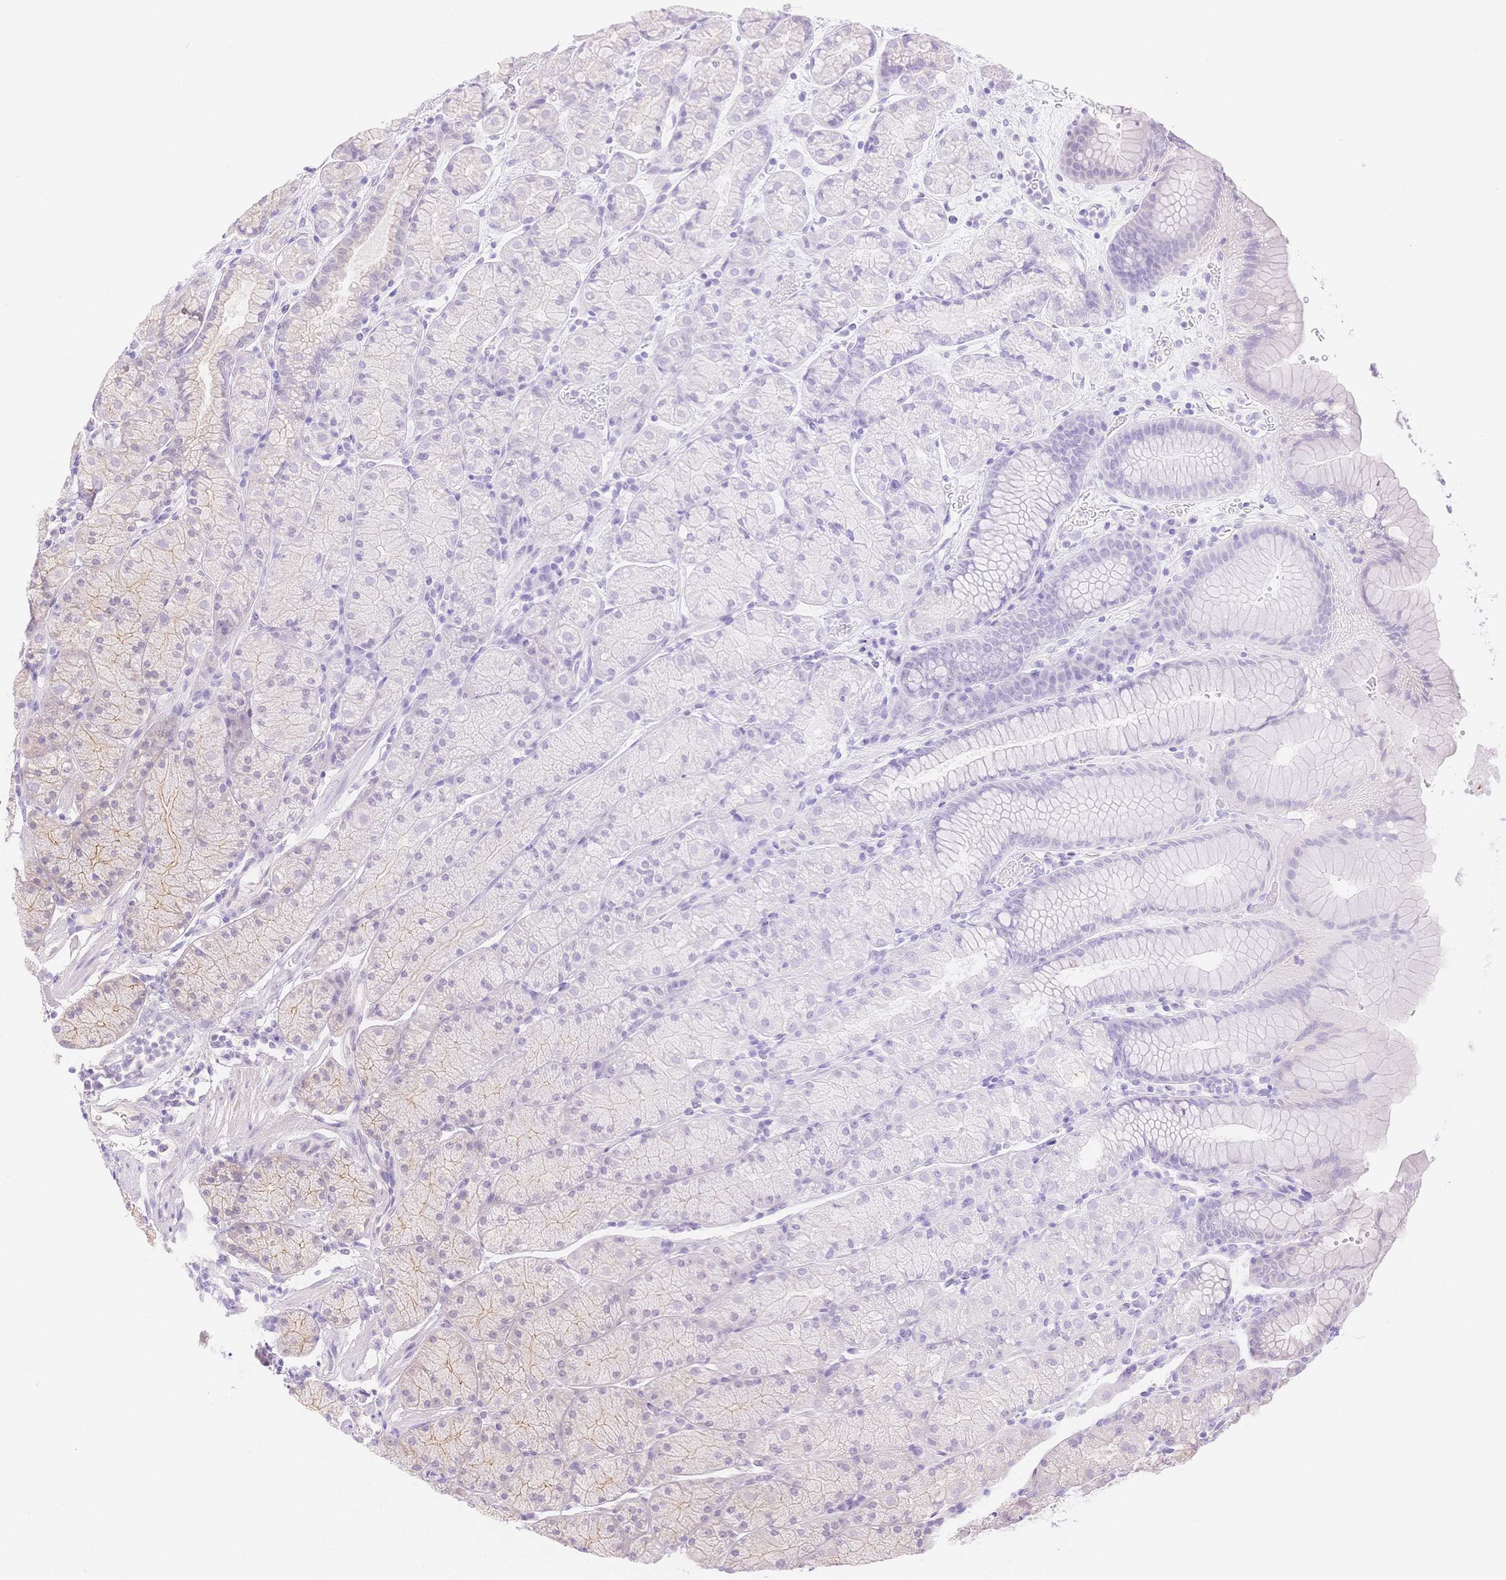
{"staining": {"intensity": "weak", "quantity": "<25%", "location": "cytoplasmic/membranous"}, "tissue": "stomach", "cell_type": "Glandular cells", "image_type": "normal", "snomed": [{"axis": "morphology", "description": "Normal tissue, NOS"}, {"axis": "topography", "description": "Stomach, upper"}, {"axis": "topography", "description": "Stomach"}], "caption": "Histopathology image shows no significant protein expression in glandular cells of unremarkable stomach.", "gene": "WDR54", "patient": {"sex": "male", "age": 76}}